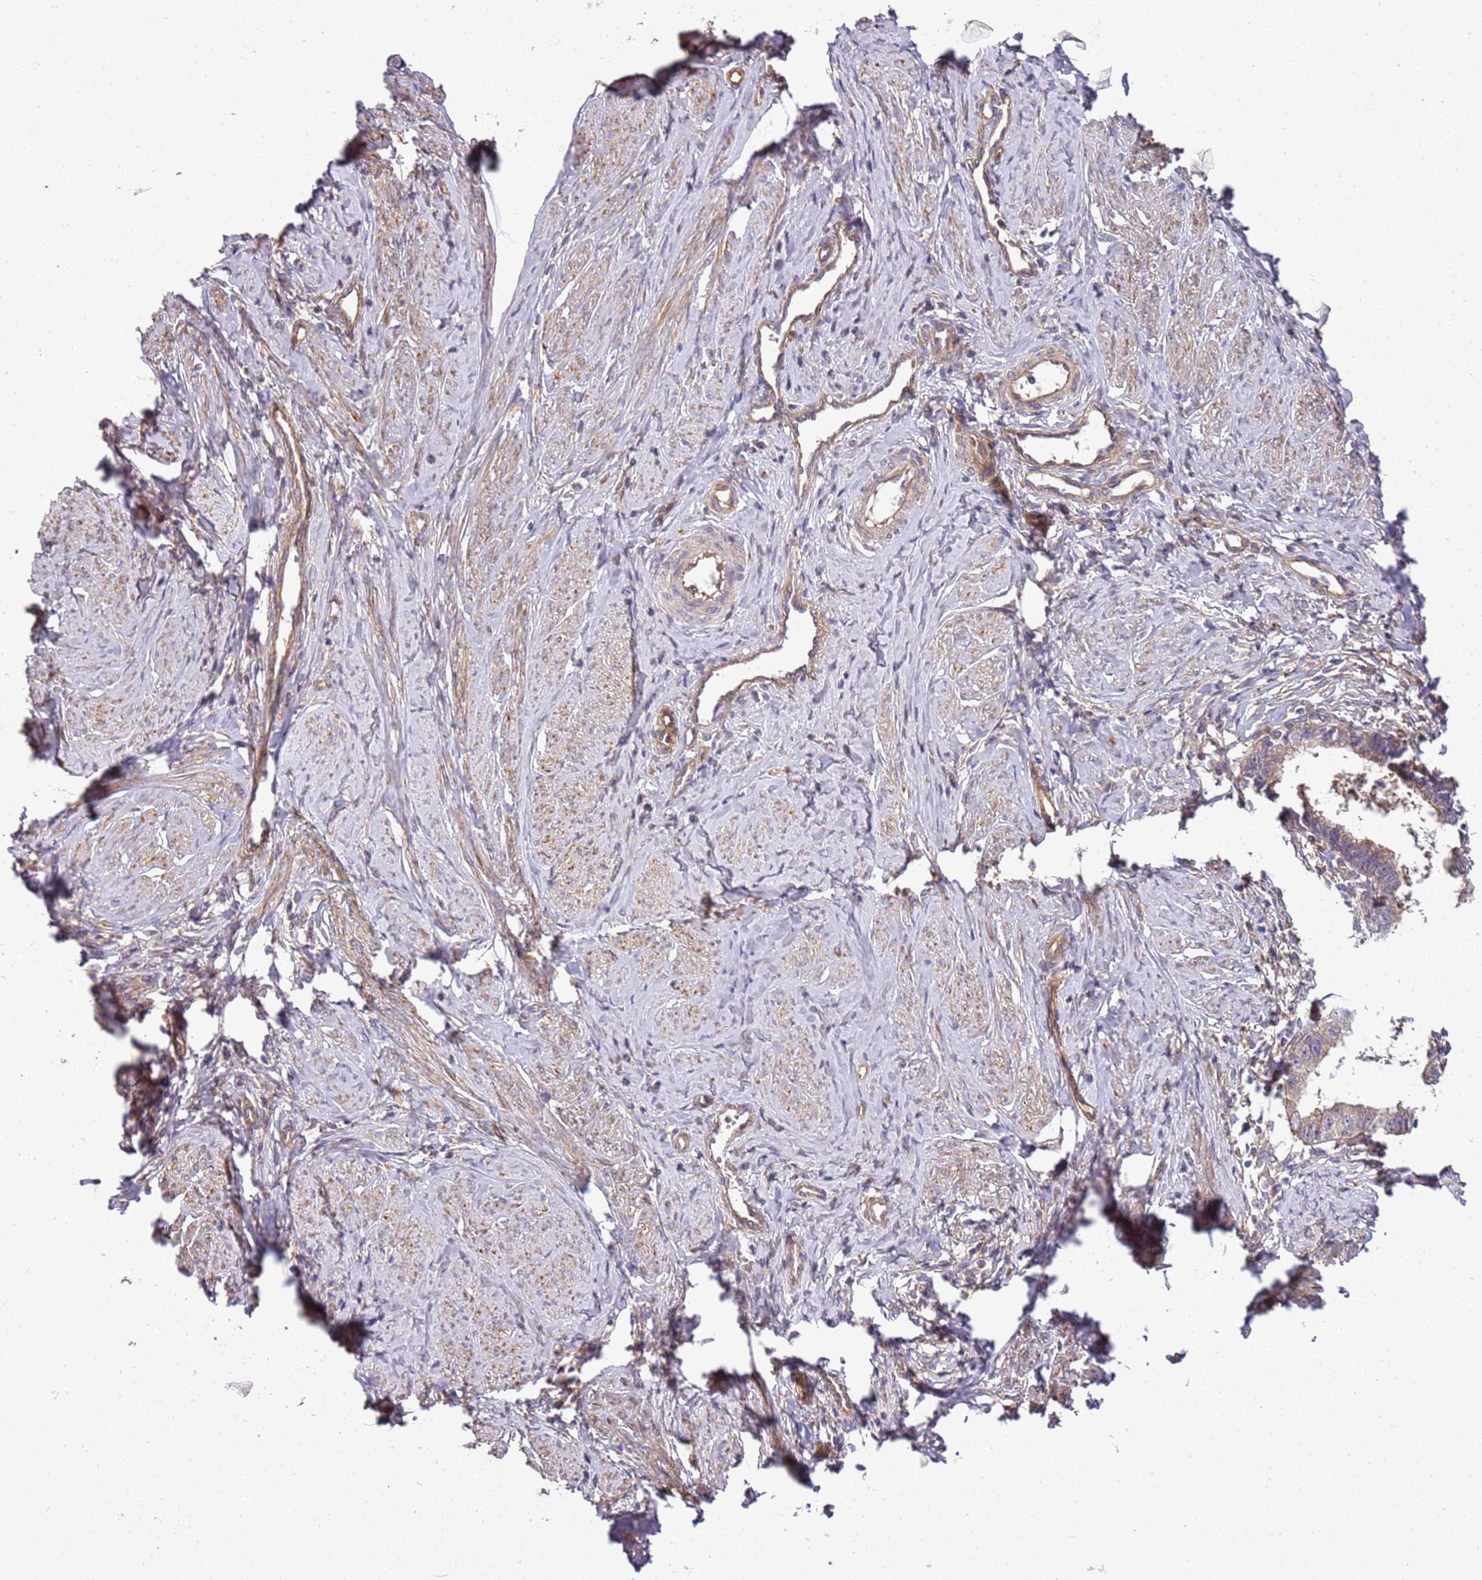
{"staining": {"intensity": "weak", "quantity": ">75%", "location": "cytoplasmic/membranous"}, "tissue": "cervical cancer", "cell_type": "Tumor cells", "image_type": "cancer", "snomed": [{"axis": "morphology", "description": "Adenocarcinoma, NOS"}, {"axis": "topography", "description": "Cervix"}], "caption": "DAB immunohistochemical staining of human cervical adenocarcinoma shows weak cytoplasmic/membranous protein expression in approximately >75% of tumor cells.", "gene": "GNL1", "patient": {"sex": "female", "age": 36}}